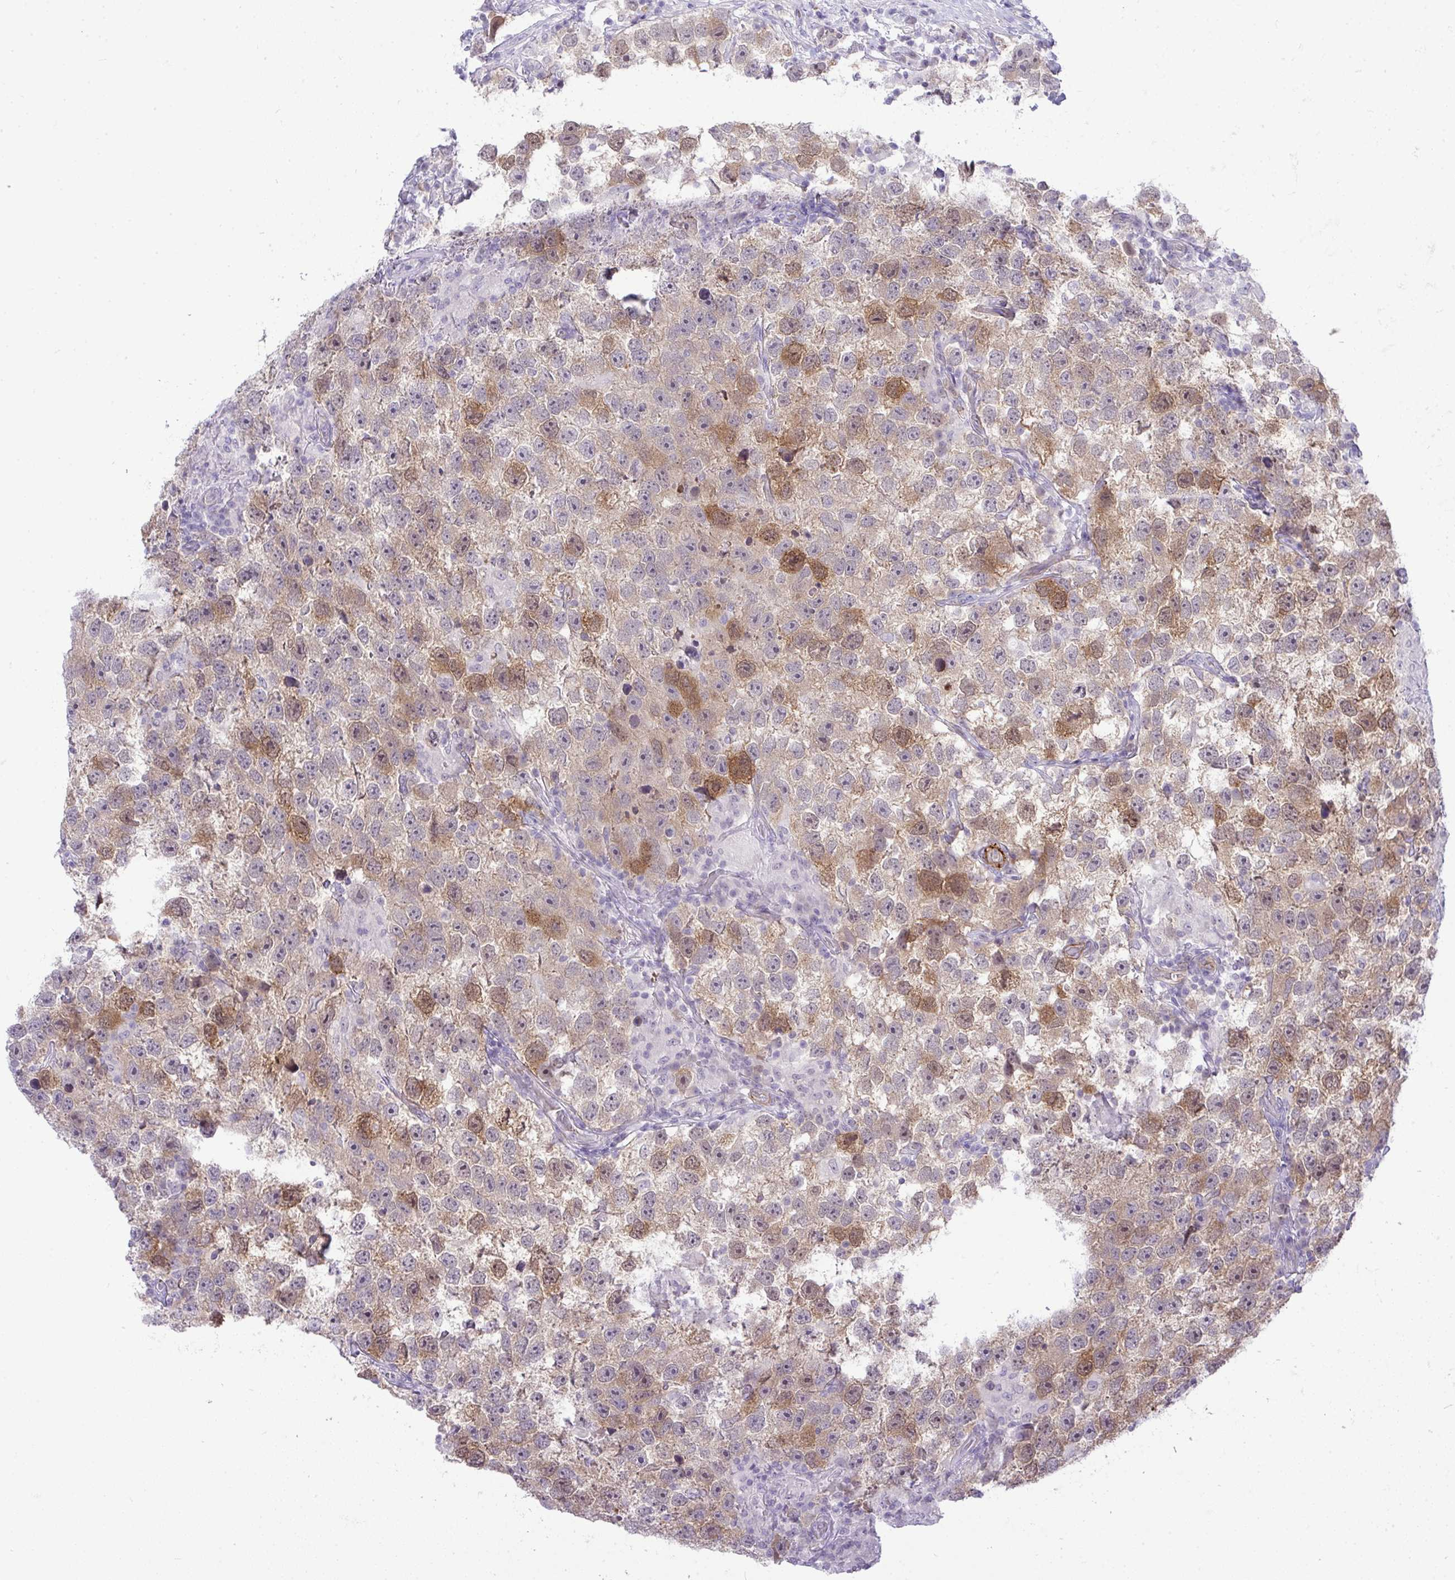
{"staining": {"intensity": "moderate", "quantity": "<25%", "location": "cytoplasmic/membranous,nuclear"}, "tissue": "testis cancer", "cell_type": "Tumor cells", "image_type": "cancer", "snomed": [{"axis": "morphology", "description": "Seminoma, NOS"}, {"axis": "topography", "description": "Testis"}], "caption": "Moderate cytoplasmic/membranous and nuclear protein expression is seen in about <25% of tumor cells in seminoma (testis).", "gene": "UBE2S", "patient": {"sex": "male", "age": 26}}